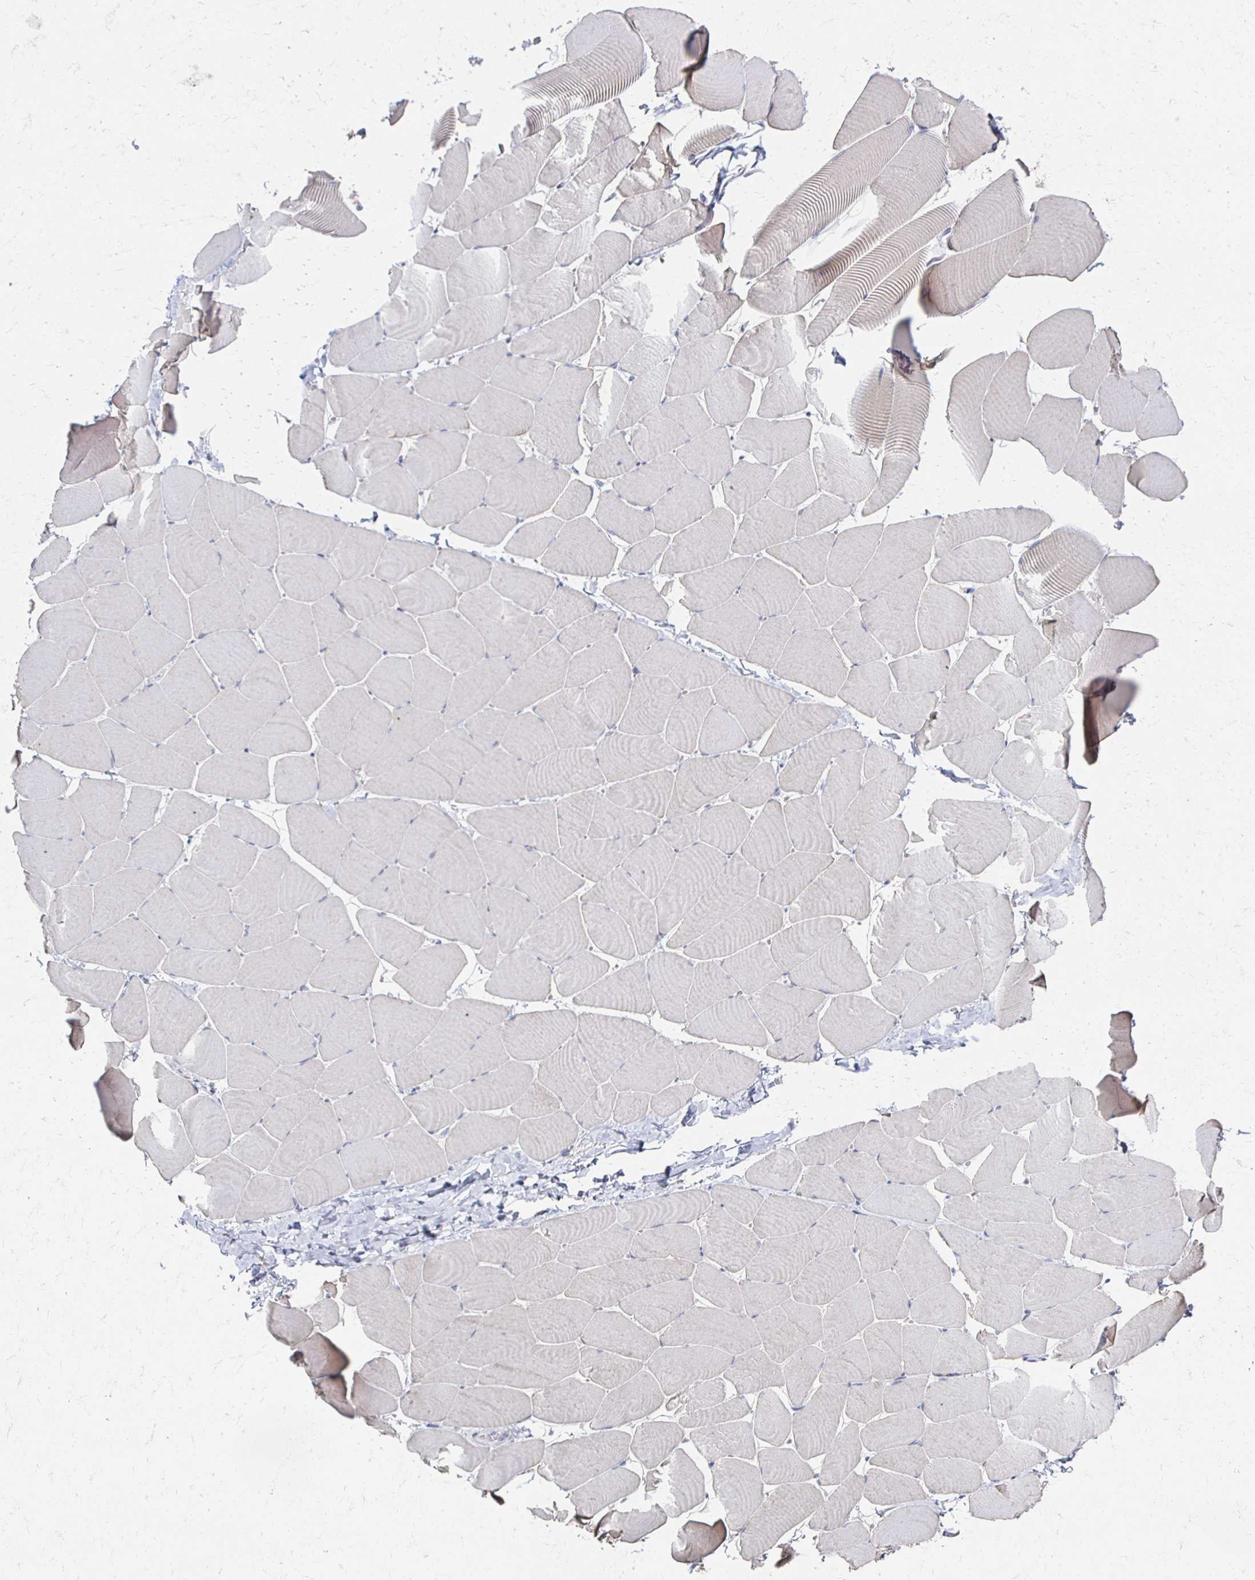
{"staining": {"intensity": "weak", "quantity": "25%-75%", "location": "cytoplasmic/membranous"}, "tissue": "skeletal muscle", "cell_type": "Myocytes", "image_type": "normal", "snomed": [{"axis": "morphology", "description": "Normal tissue, NOS"}, {"axis": "topography", "description": "Skeletal muscle"}], "caption": "The photomicrograph demonstrates staining of benign skeletal muscle, revealing weak cytoplasmic/membranous protein staining (brown color) within myocytes. The protein is shown in brown color, while the nuclei are stained blue.", "gene": "CX3CR1", "patient": {"sex": "male", "age": 25}}